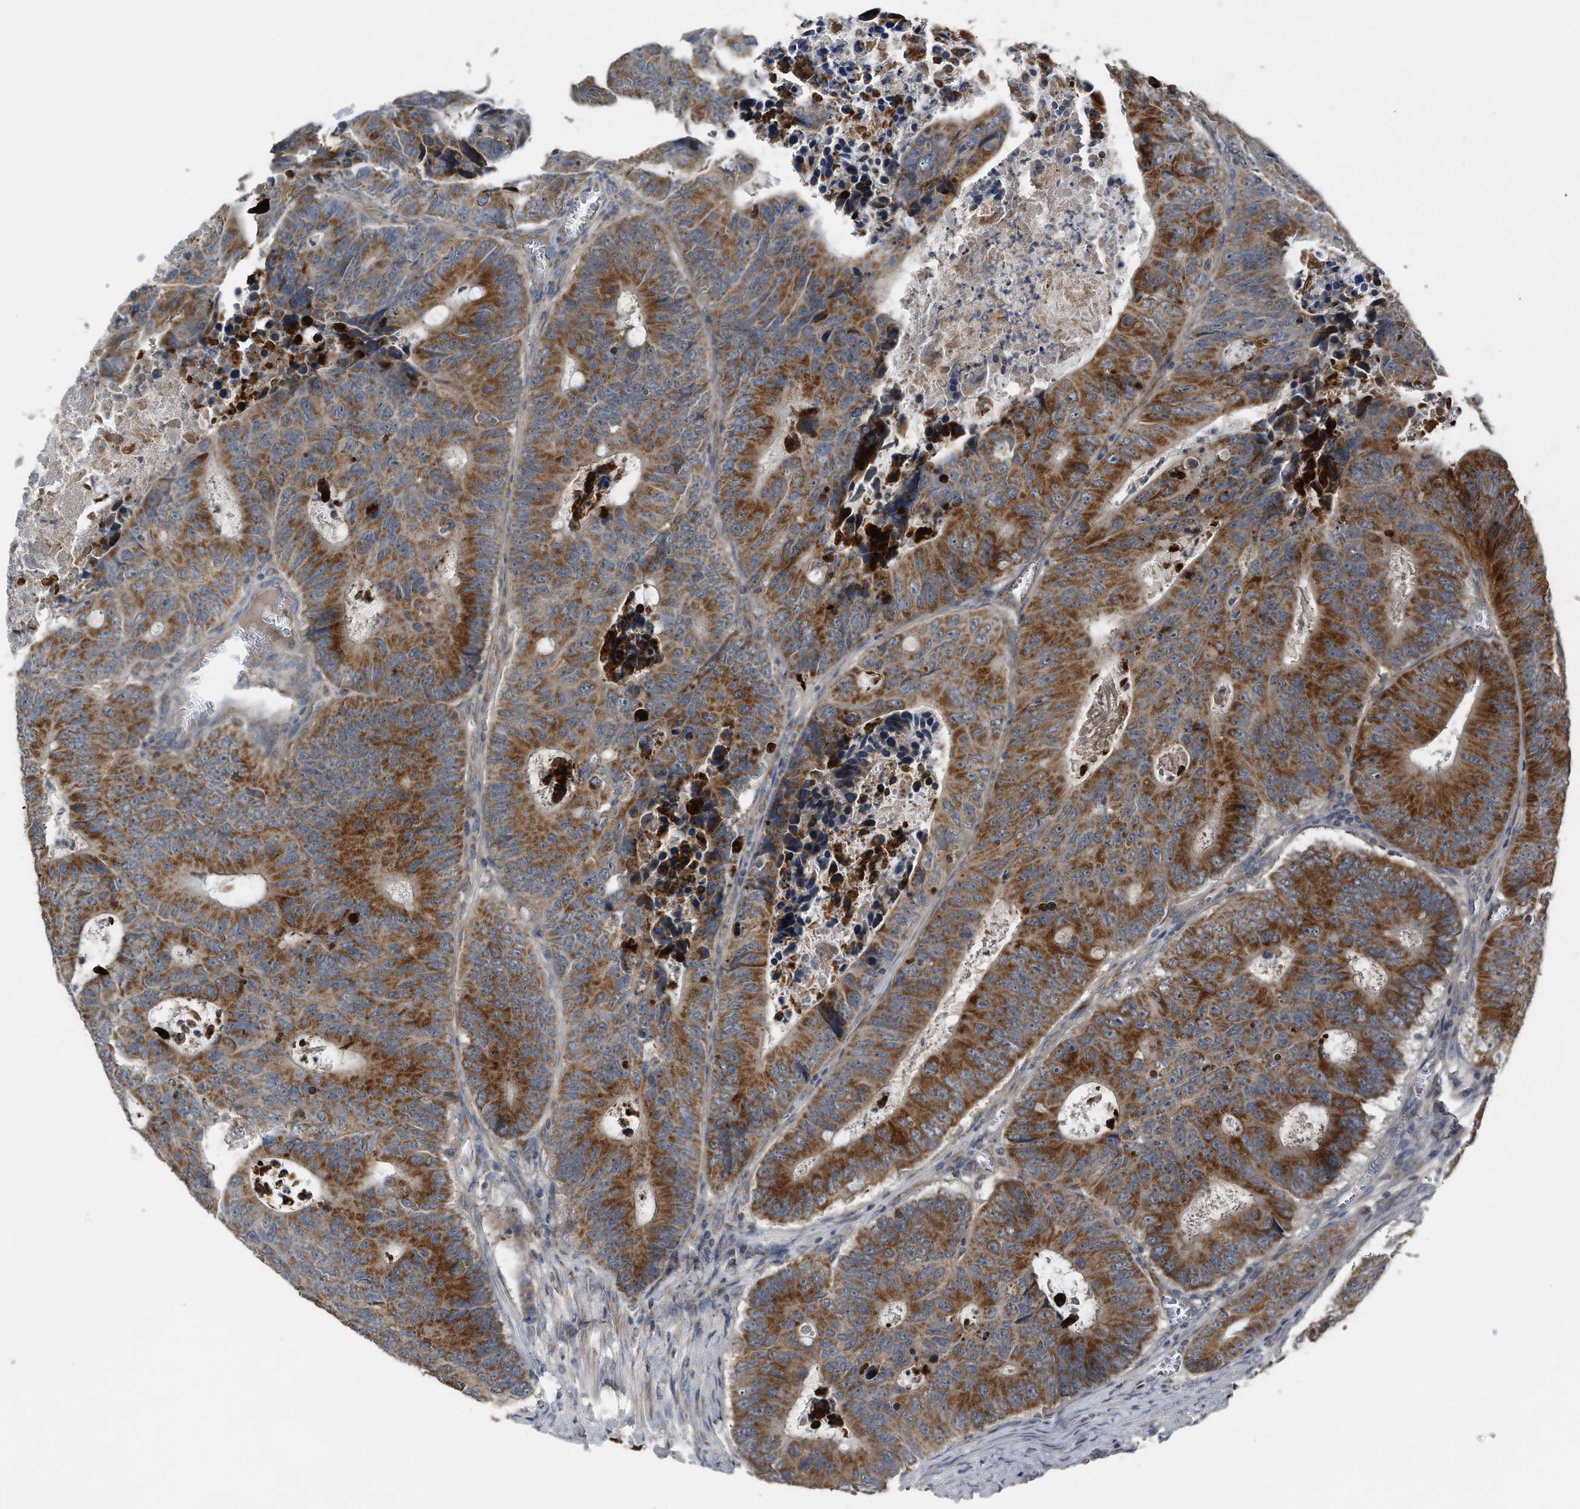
{"staining": {"intensity": "moderate", "quantity": ">75%", "location": "cytoplasmic/membranous"}, "tissue": "colorectal cancer", "cell_type": "Tumor cells", "image_type": "cancer", "snomed": [{"axis": "morphology", "description": "Adenocarcinoma, NOS"}, {"axis": "topography", "description": "Colon"}], "caption": "Immunohistochemical staining of human adenocarcinoma (colorectal) reveals moderate cytoplasmic/membranous protein staining in approximately >75% of tumor cells.", "gene": "LYRM4", "patient": {"sex": "male", "age": 87}}